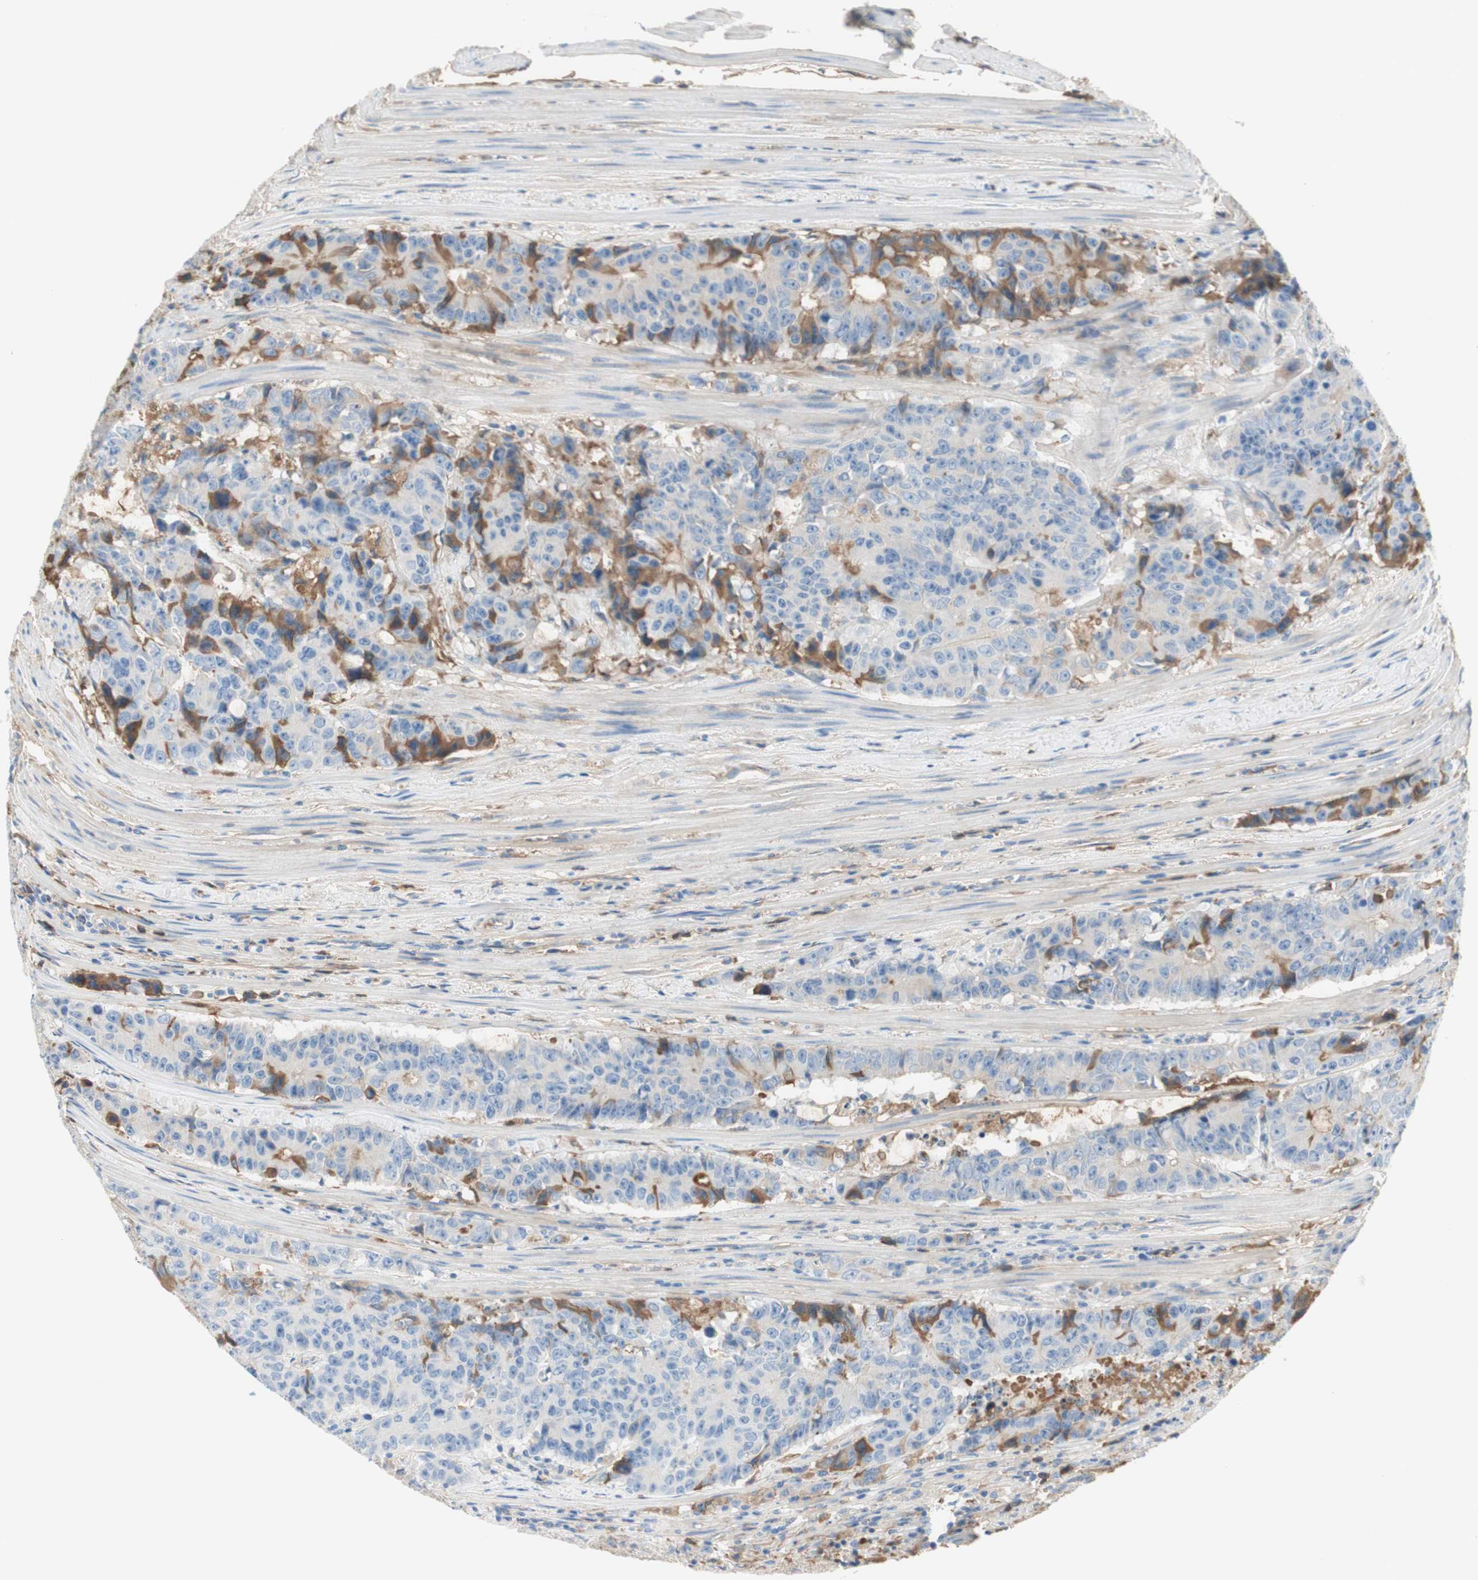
{"staining": {"intensity": "negative", "quantity": "none", "location": "none"}, "tissue": "colorectal cancer", "cell_type": "Tumor cells", "image_type": "cancer", "snomed": [{"axis": "morphology", "description": "Adenocarcinoma, NOS"}, {"axis": "topography", "description": "Colon"}], "caption": "Immunohistochemical staining of human adenocarcinoma (colorectal) exhibits no significant expression in tumor cells.", "gene": "KNG1", "patient": {"sex": "female", "age": 86}}